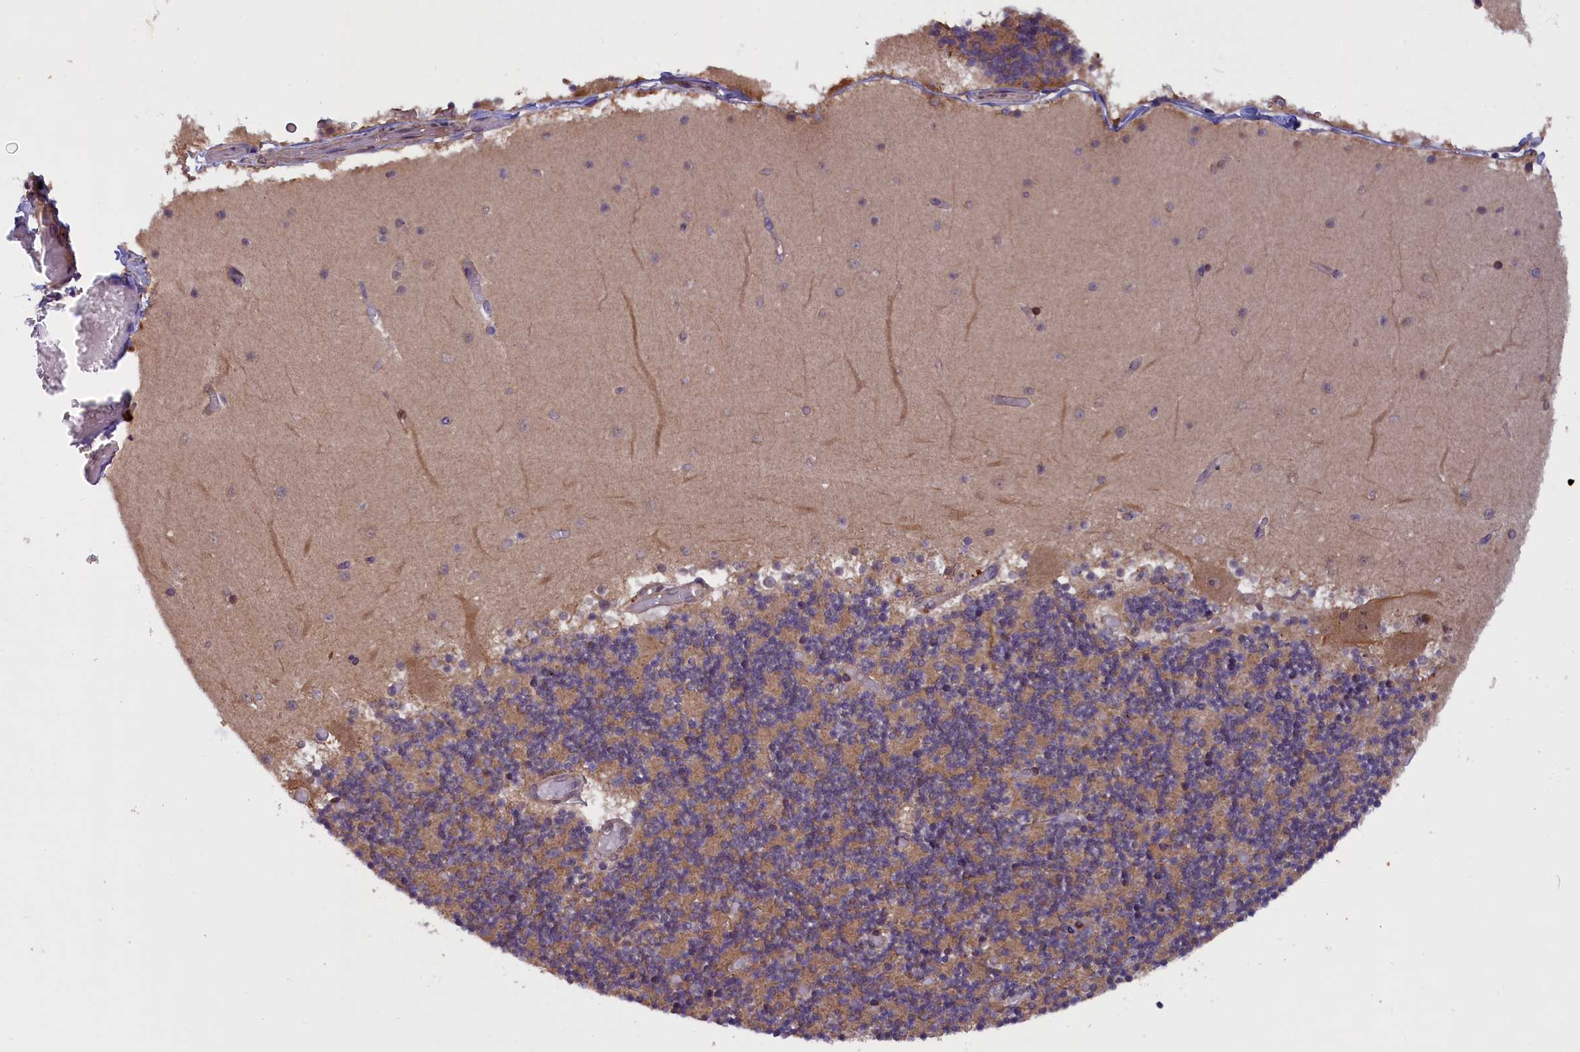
{"staining": {"intensity": "weak", "quantity": "25%-75%", "location": "cytoplasmic/membranous"}, "tissue": "cerebellum", "cell_type": "Cells in granular layer", "image_type": "normal", "snomed": [{"axis": "morphology", "description": "Normal tissue, NOS"}, {"axis": "topography", "description": "Cerebellum"}], "caption": "Cells in granular layer show low levels of weak cytoplasmic/membranous staining in about 25%-75% of cells in unremarkable human cerebellum.", "gene": "CCDC9B", "patient": {"sex": "female", "age": 28}}